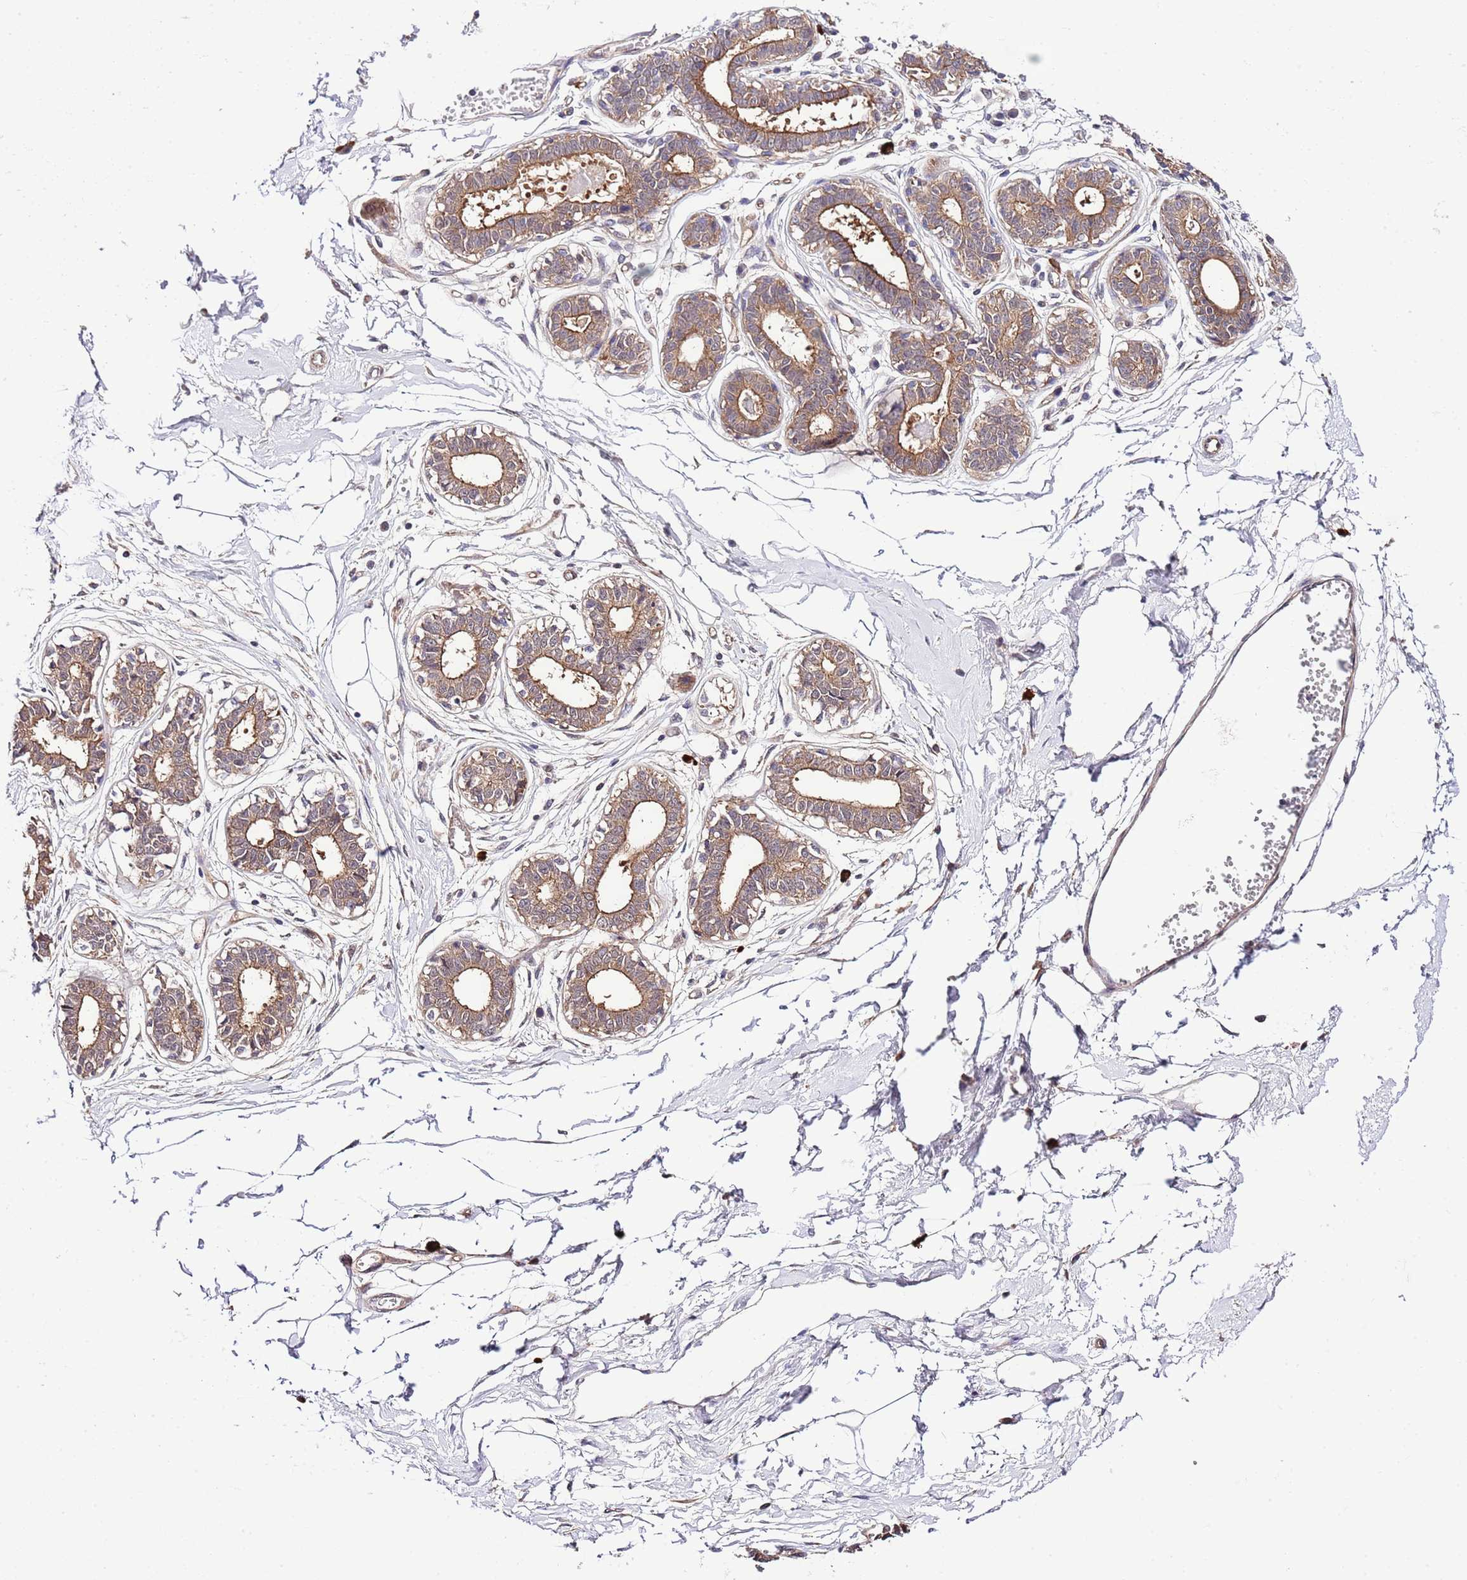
{"staining": {"intensity": "weak", "quantity": "25%-75%", "location": "cytoplasmic/membranous"}, "tissue": "breast", "cell_type": "Adipocytes", "image_type": "normal", "snomed": [{"axis": "morphology", "description": "Normal tissue, NOS"}, {"axis": "topography", "description": "Breast"}], "caption": "Immunohistochemistry histopathology image of benign breast stained for a protein (brown), which reveals low levels of weak cytoplasmic/membranous staining in about 25%-75% of adipocytes.", "gene": "DONSON", "patient": {"sex": "female", "age": 45}}